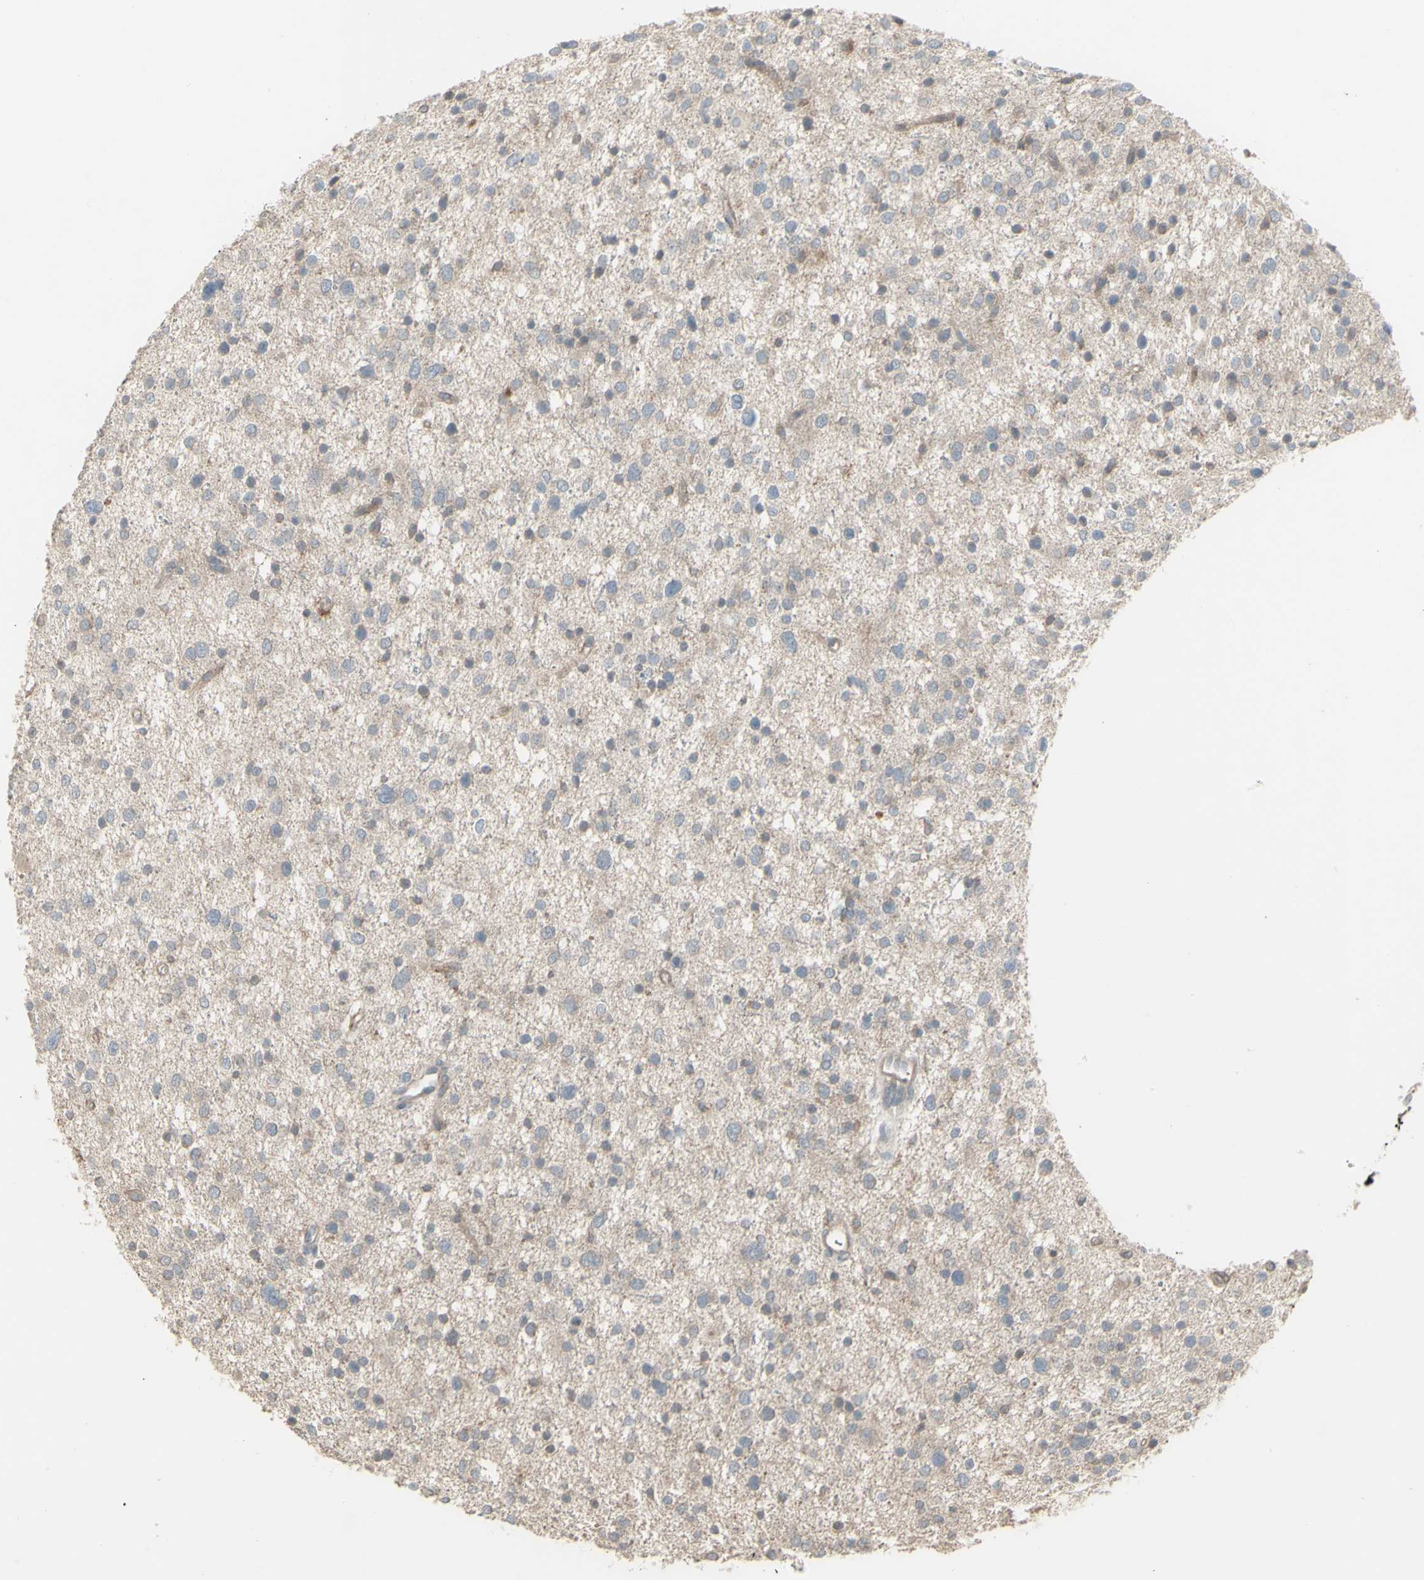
{"staining": {"intensity": "negative", "quantity": "none", "location": "none"}, "tissue": "glioma", "cell_type": "Tumor cells", "image_type": "cancer", "snomed": [{"axis": "morphology", "description": "Glioma, malignant, Low grade"}, {"axis": "topography", "description": "Brain"}], "caption": "Immunohistochemistry (IHC) of human malignant low-grade glioma reveals no positivity in tumor cells.", "gene": "CSK", "patient": {"sex": "female", "age": 37}}